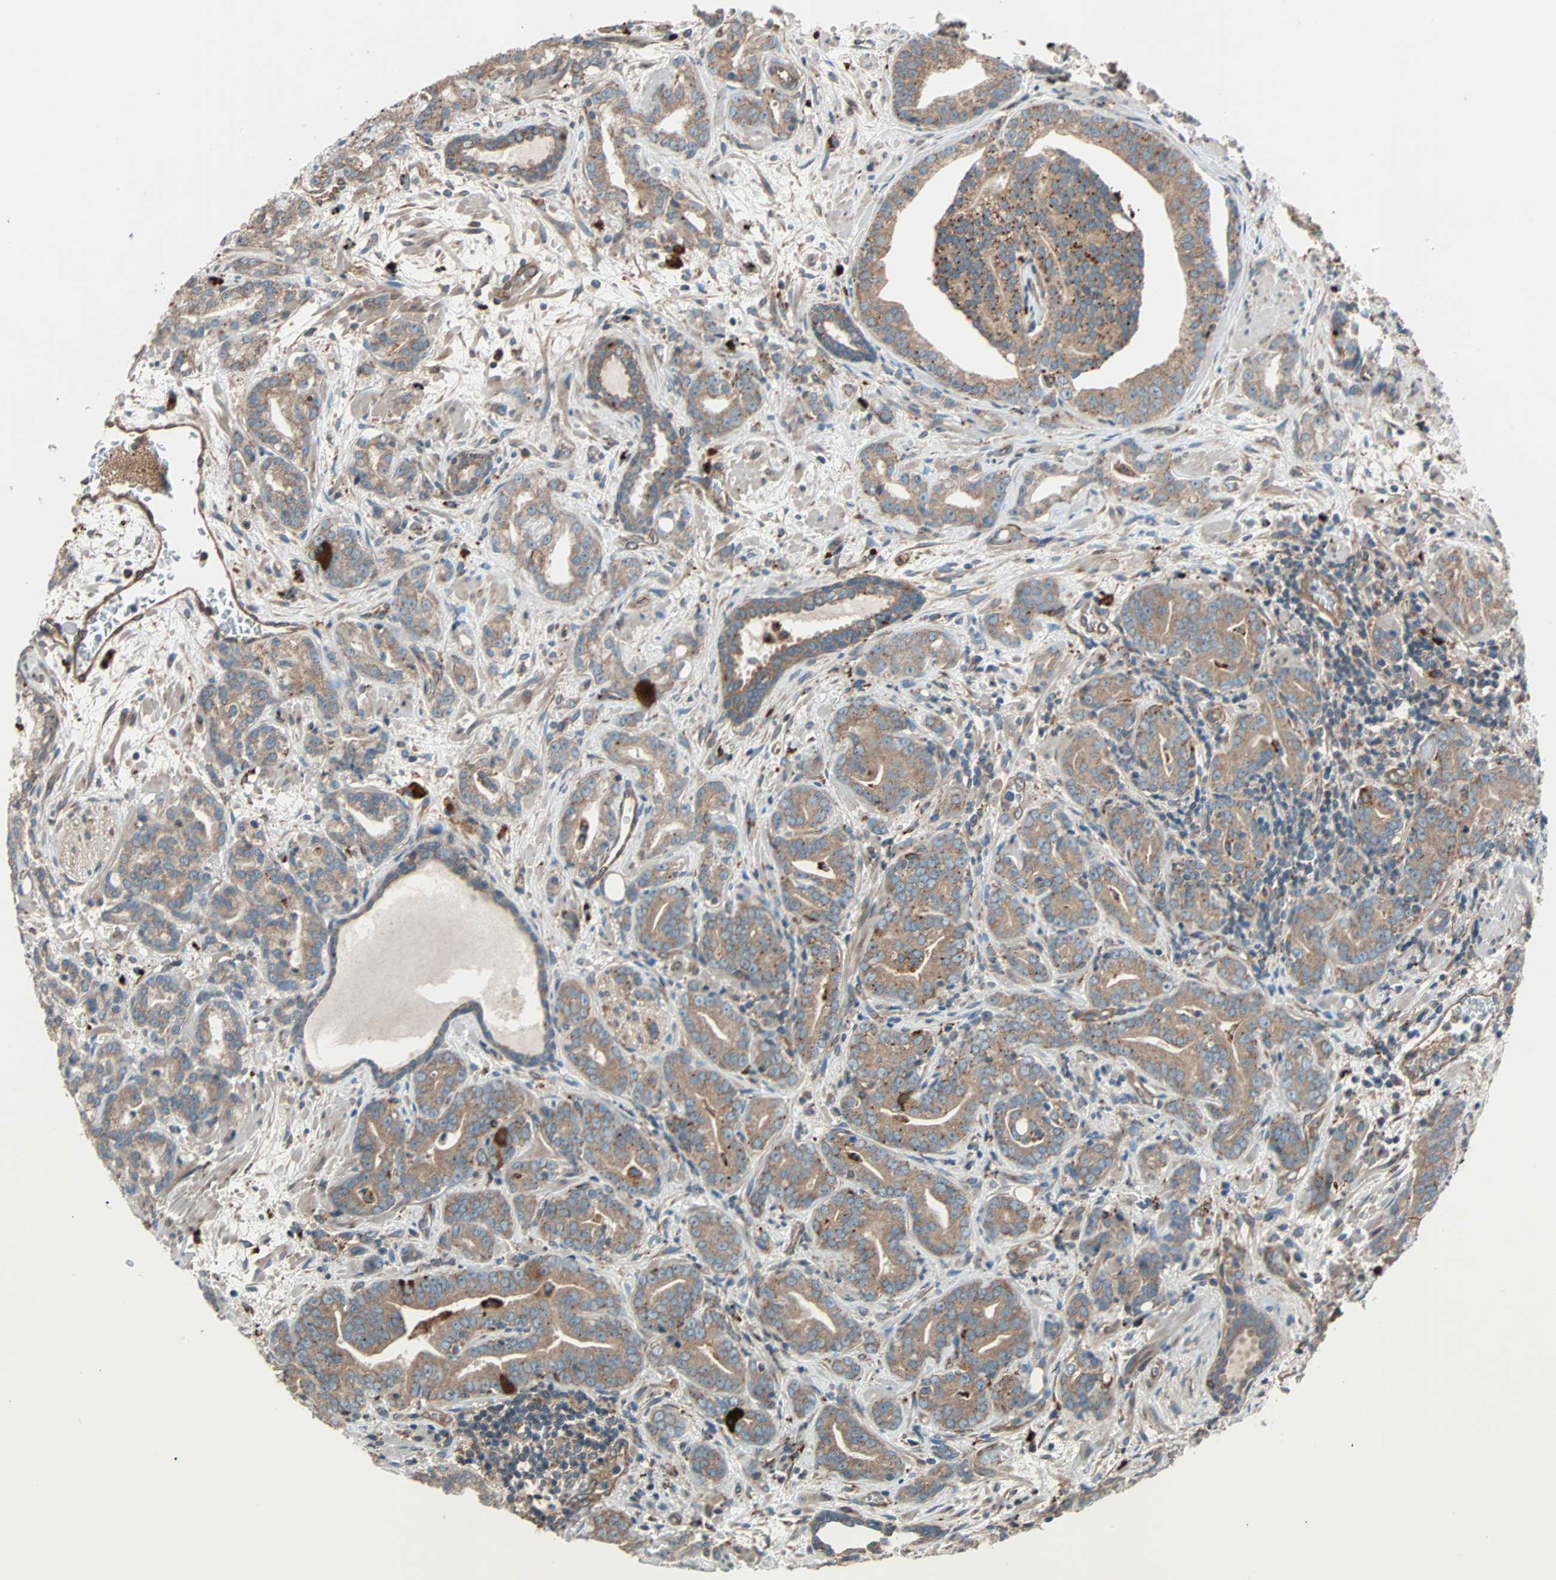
{"staining": {"intensity": "moderate", "quantity": ">75%", "location": "cytoplasmic/membranous"}, "tissue": "prostate cancer", "cell_type": "Tumor cells", "image_type": "cancer", "snomed": [{"axis": "morphology", "description": "Adenocarcinoma, Low grade"}, {"axis": "topography", "description": "Prostate"}], "caption": "Protein expression analysis of human prostate low-grade adenocarcinoma reveals moderate cytoplasmic/membranous expression in approximately >75% of tumor cells.", "gene": "PHYH", "patient": {"sex": "male", "age": 63}}